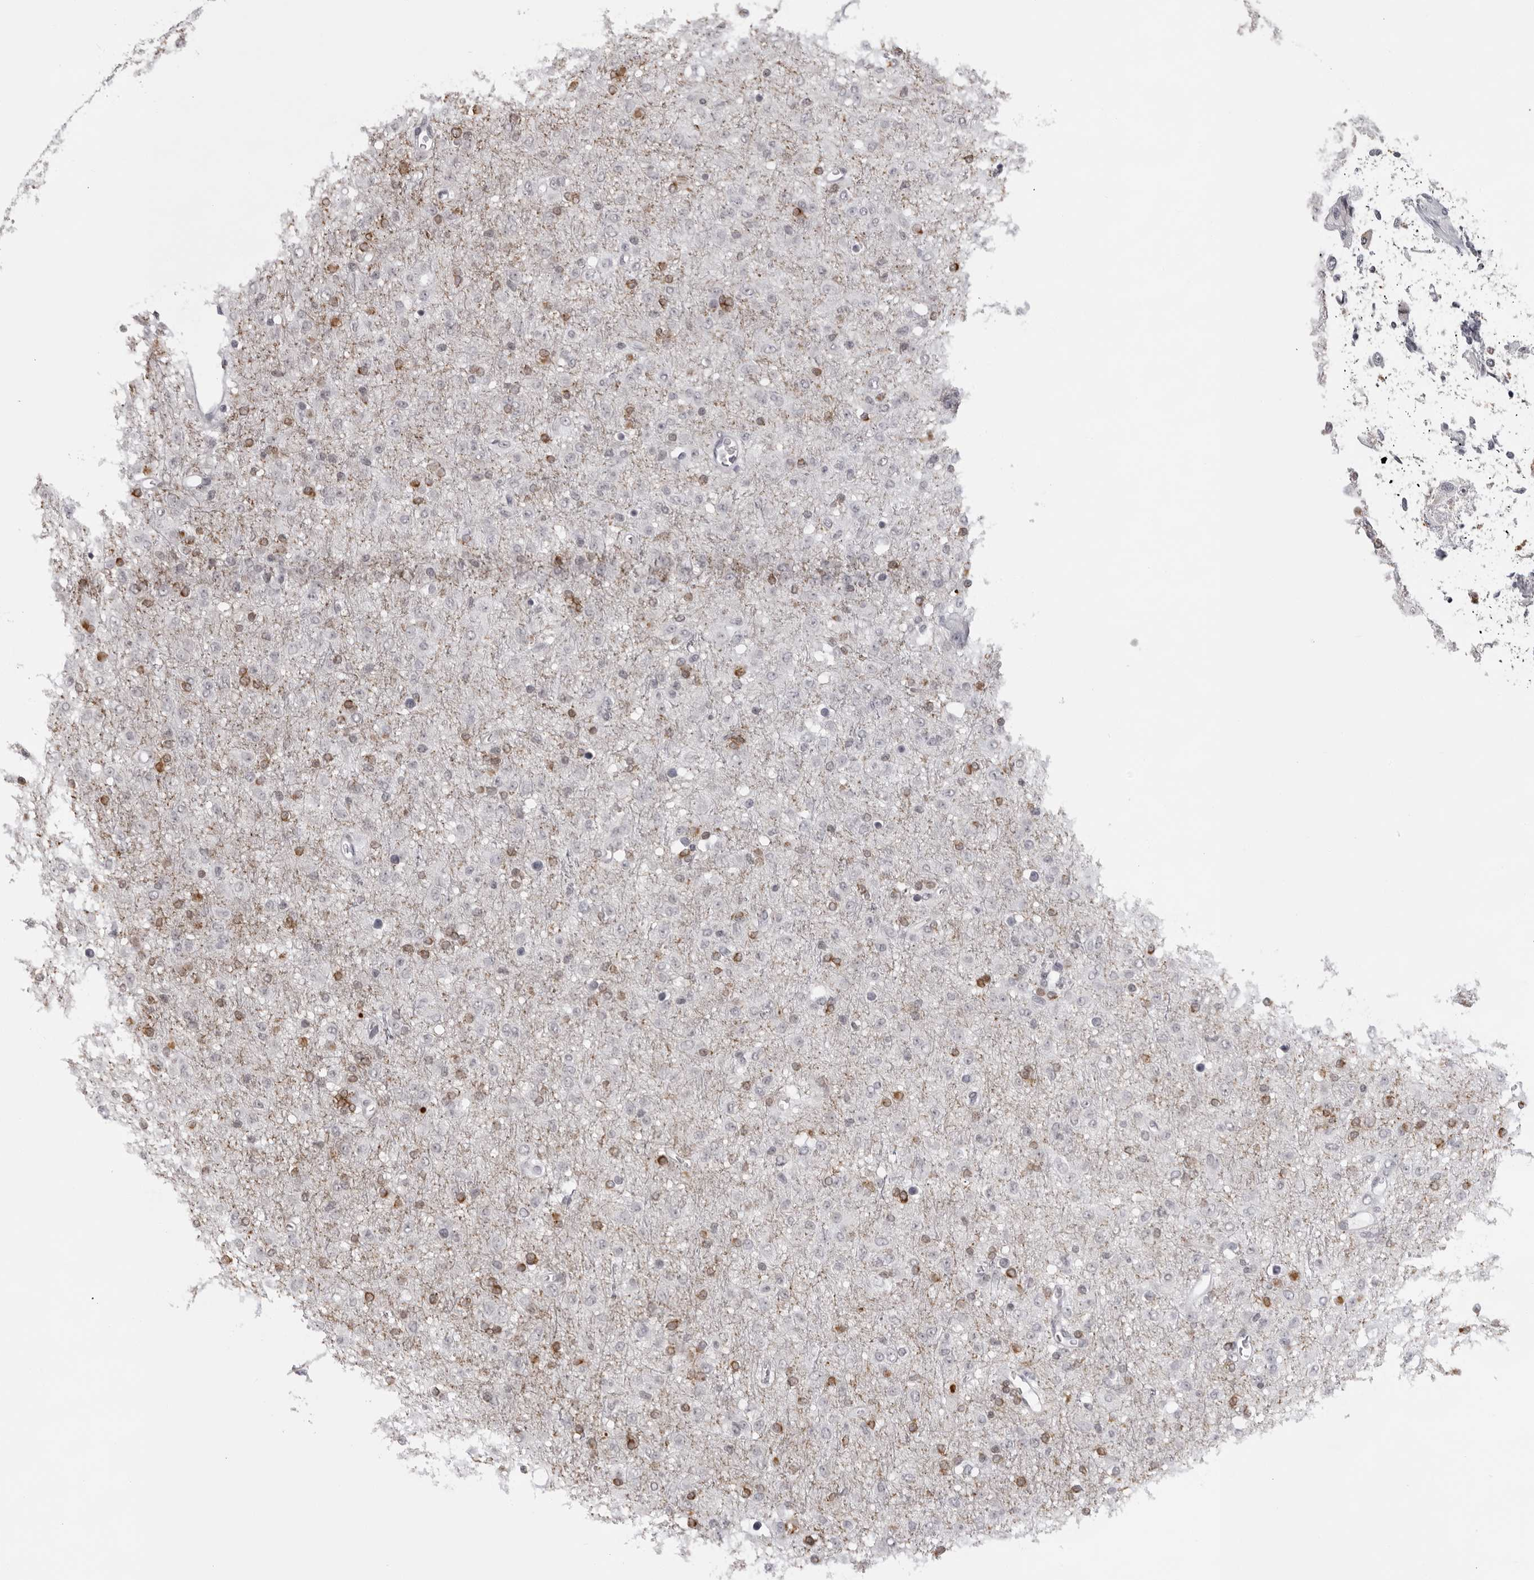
{"staining": {"intensity": "moderate", "quantity": "25%-75%", "location": "cytoplasmic/membranous"}, "tissue": "glioma", "cell_type": "Tumor cells", "image_type": "cancer", "snomed": [{"axis": "morphology", "description": "Glioma, malignant, Low grade"}, {"axis": "topography", "description": "Brain"}], "caption": "Protein expression analysis of malignant glioma (low-grade) shows moderate cytoplasmic/membranous positivity in about 25%-75% of tumor cells.", "gene": "NUDT18", "patient": {"sex": "male", "age": 65}}